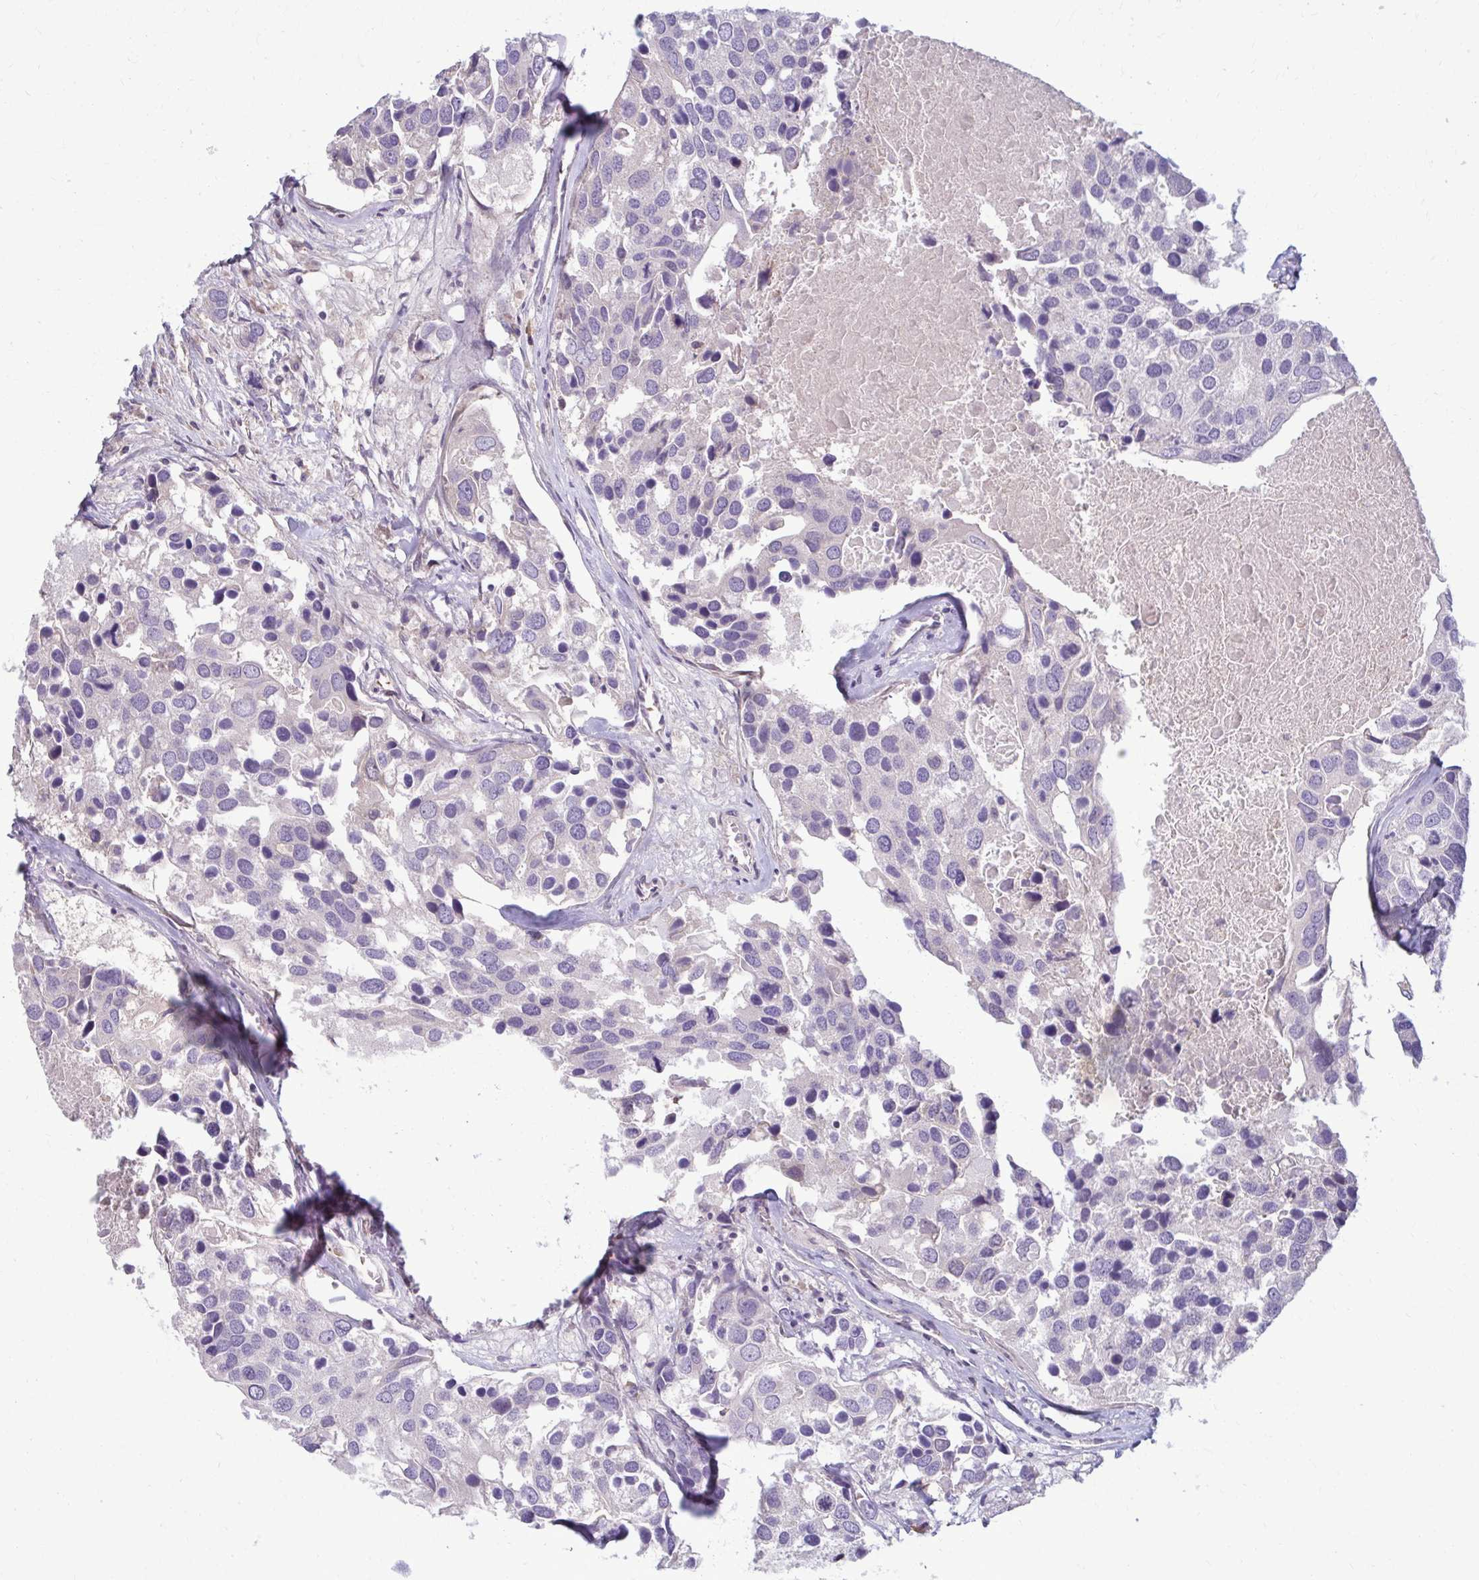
{"staining": {"intensity": "negative", "quantity": "none", "location": "none"}, "tissue": "breast cancer", "cell_type": "Tumor cells", "image_type": "cancer", "snomed": [{"axis": "morphology", "description": "Duct carcinoma"}, {"axis": "topography", "description": "Breast"}], "caption": "Immunohistochemical staining of breast intraductal carcinoma displays no significant positivity in tumor cells.", "gene": "MCRIP2", "patient": {"sex": "female", "age": 83}}